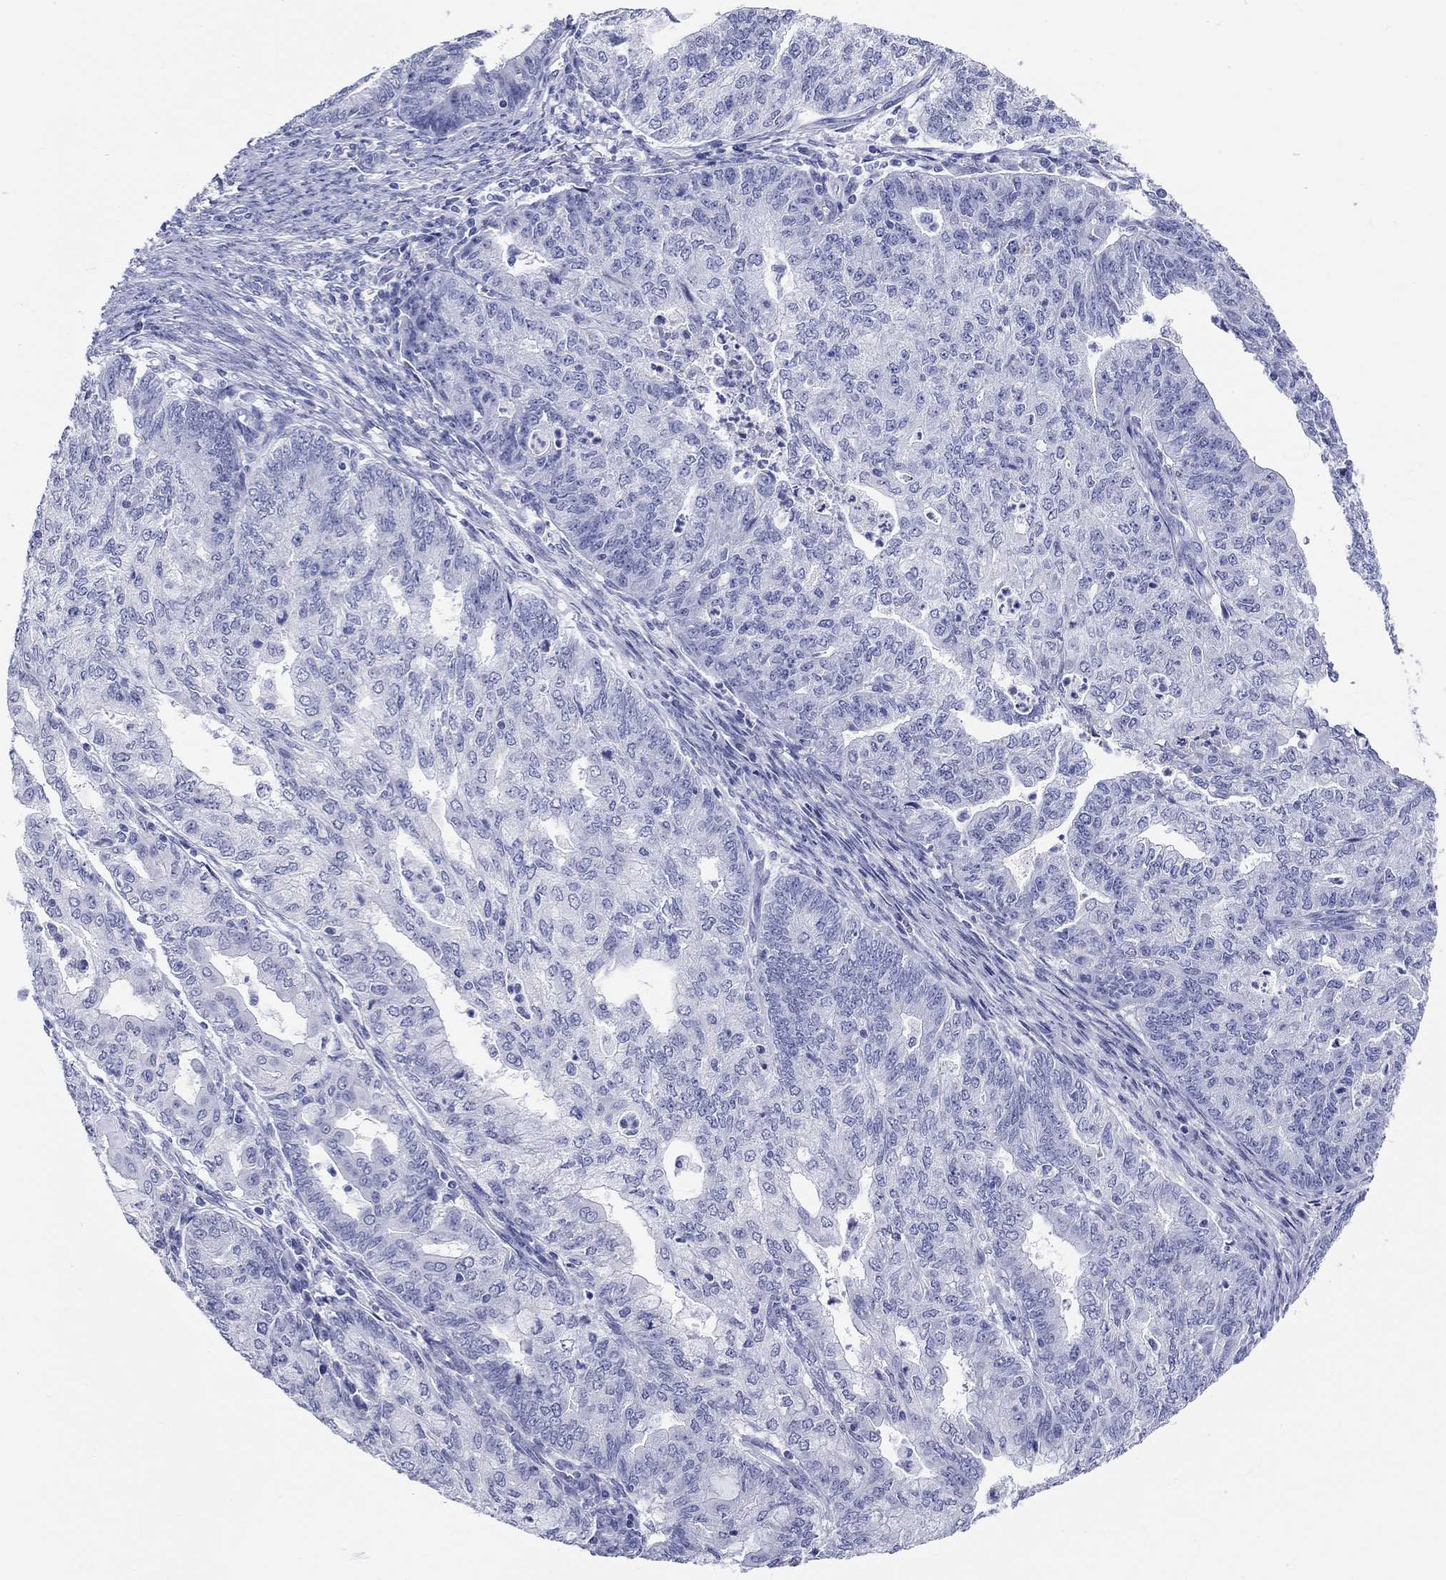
{"staining": {"intensity": "negative", "quantity": "none", "location": "none"}, "tissue": "endometrial cancer", "cell_type": "Tumor cells", "image_type": "cancer", "snomed": [{"axis": "morphology", "description": "Adenocarcinoma, NOS"}, {"axis": "topography", "description": "Endometrium"}], "caption": "Immunohistochemical staining of endometrial cancer reveals no significant expression in tumor cells.", "gene": "LAMP5", "patient": {"sex": "female", "age": 82}}